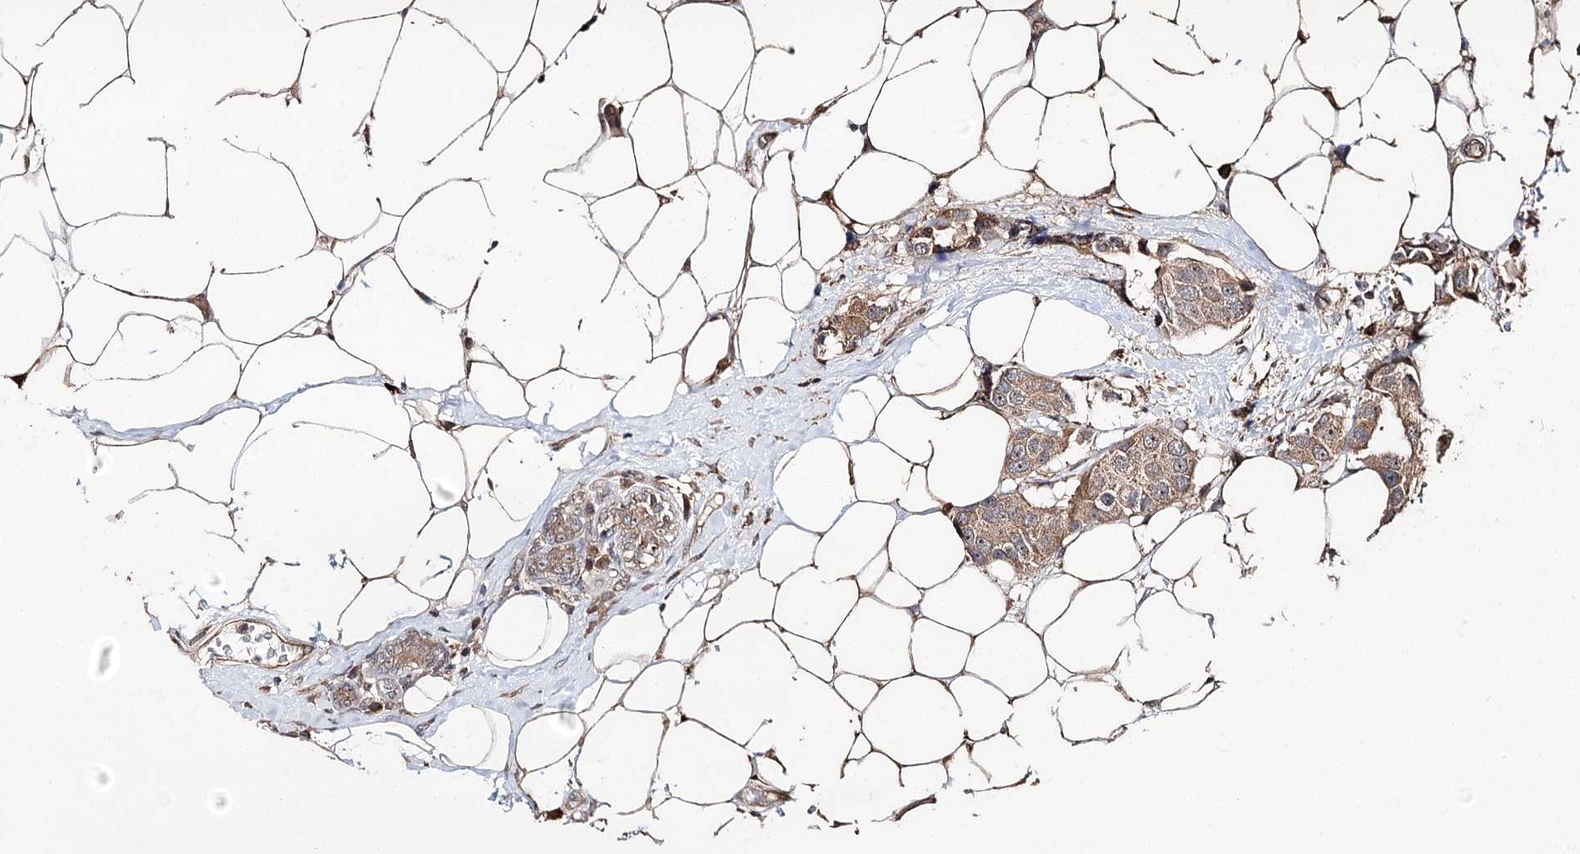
{"staining": {"intensity": "moderate", "quantity": ">75%", "location": "cytoplasmic/membranous"}, "tissue": "breast cancer", "cell_type": "Tumor cells", "image_type": "cancer", "snomed": [{"axis": "morphology", "description": "Normal tissue, NOS"}, {"axis": "morphology", "description": "Duct carcinoma"}, {"axis": "topography", "description": "Breast"}], "caption": "This is an image of immunohistochemistry staining of breast cancer (intraductal carcinoma), which shows moderate staining in the cytoplasmic/membranous of tumor cells.", "gene": "DMXL1", "patient": {"sex": "female", "age": 39}}